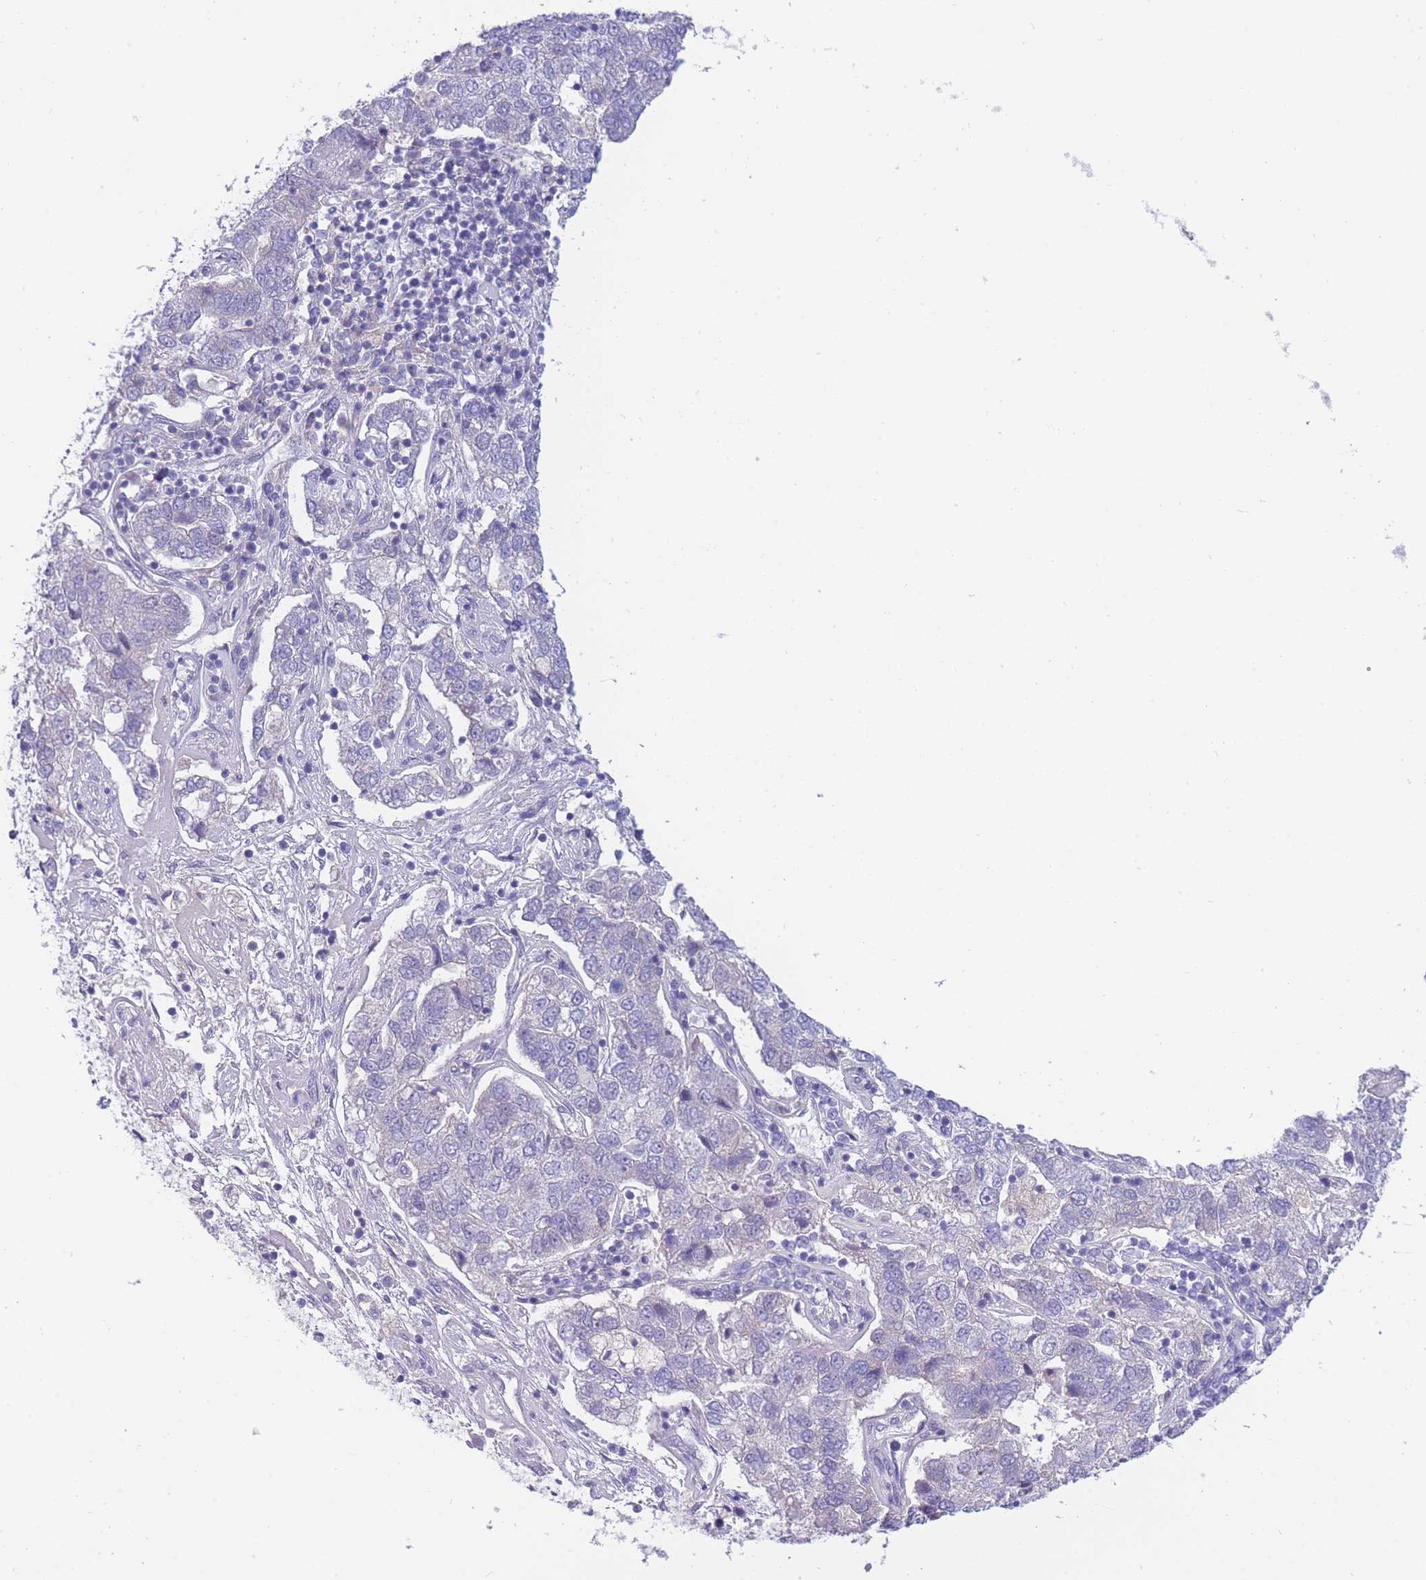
{"staining": {"intensity": "negative", "quantity": "none", "location": "none"}, "tissue": "pancreatic cancer", "cell_type": "Tumor cells", "image_type": "cancer", "snomed": [{"axis": "morphology", "description": "Adenocarcinoma, NOS"}, {"axis": "topography", "description": "Pancreas"}], "caption": "Micrograph shows no significant protein expression in tumor cells of pancreatic cancer (adenocarcinoma). (DAB immunohistochemistry (IHC), high magnification).", "gene": "PRR23B", "patient": {"sex": "female", "age": 61}}